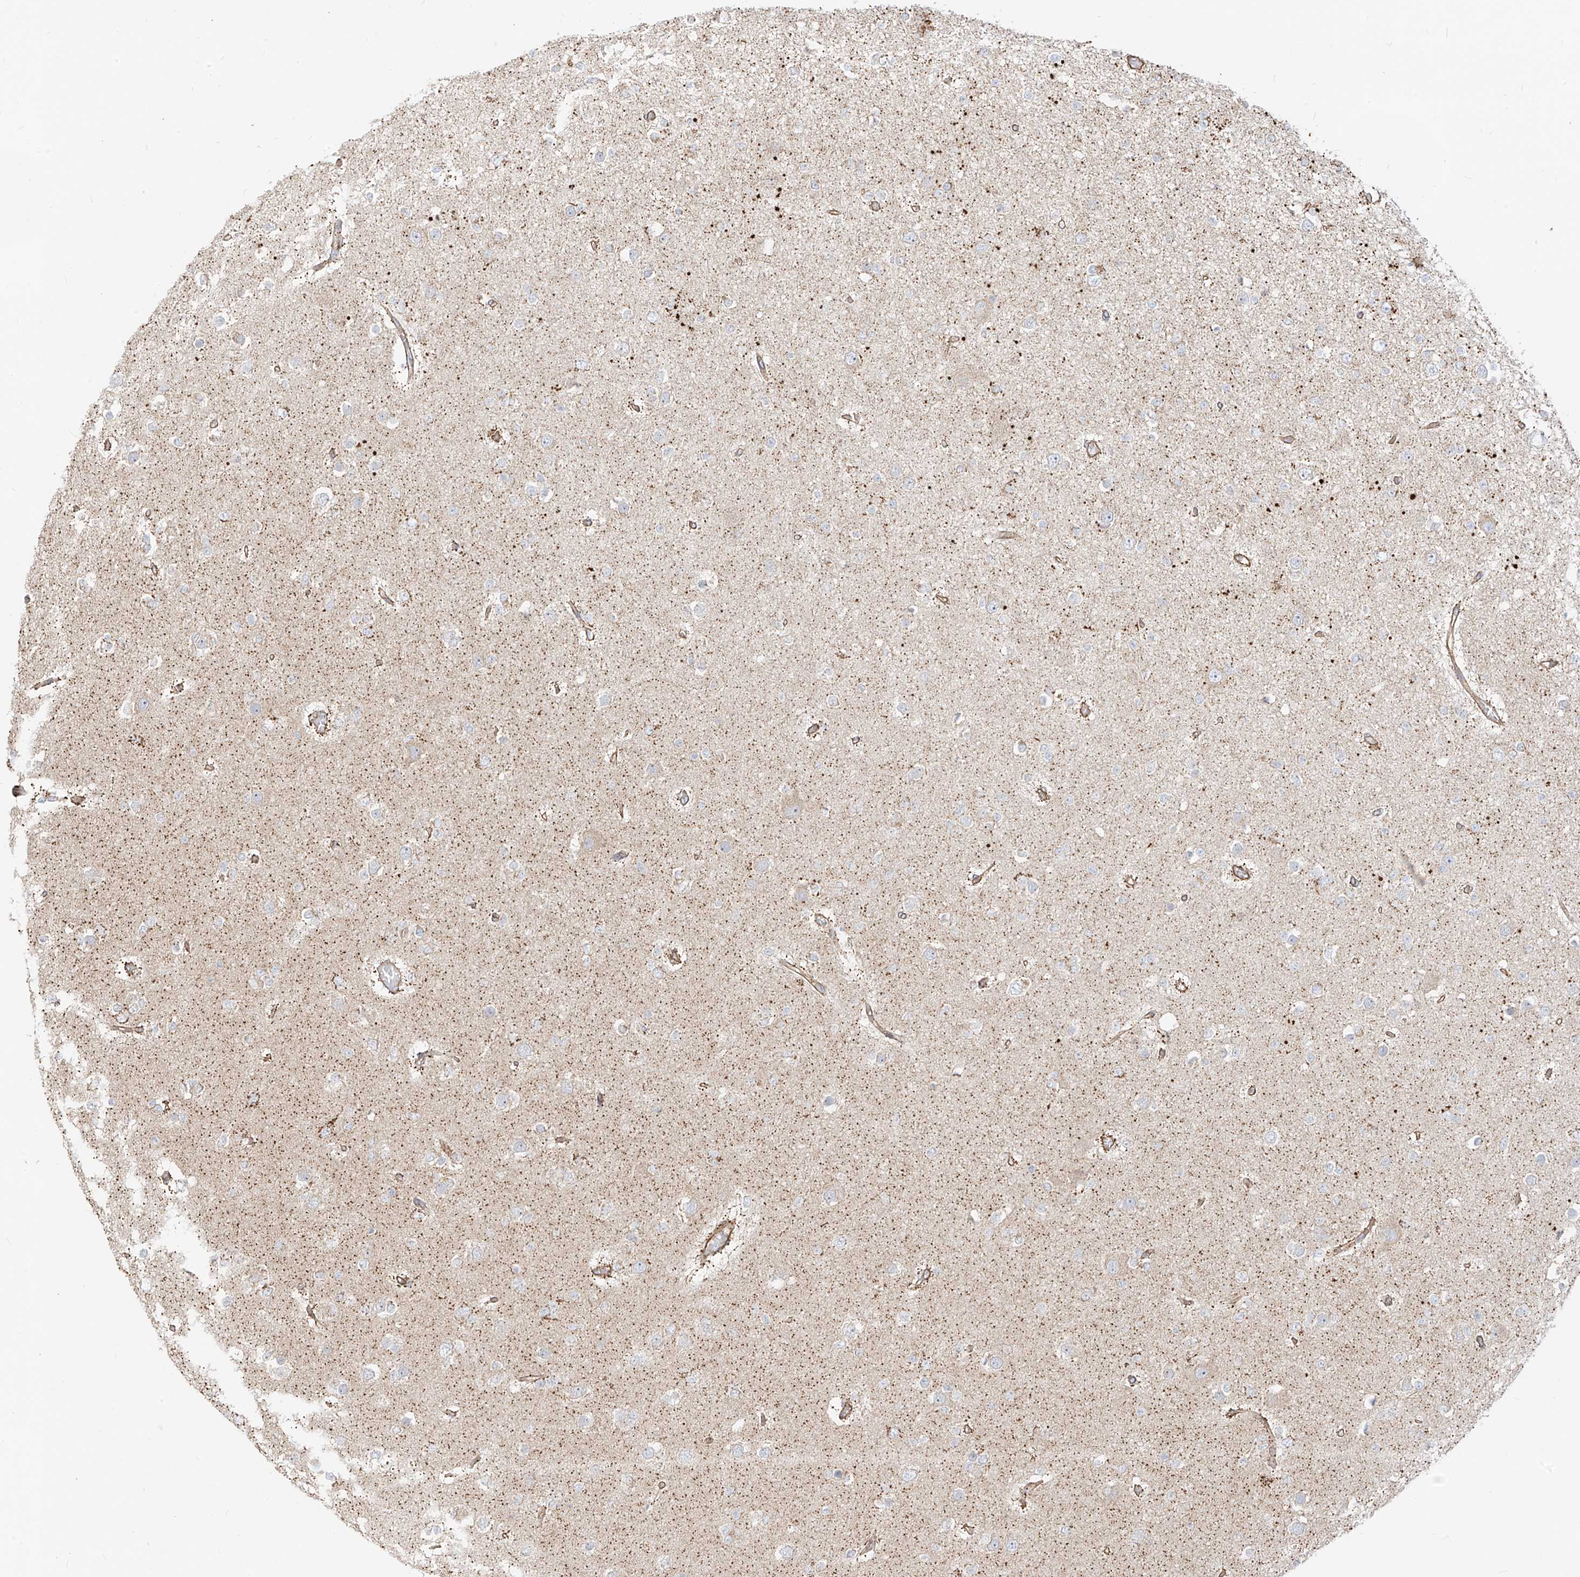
{"staining": {"intensity": "negative", "quantity": "none", "location": "none"}, "tissue": "glioma", "cell_type": "Tumor cells", "image_type": "cancer", "snomed": [{"axis": "morphology", "description": "Glioma, malignant, Low grade"}, {"axis": "topography", "description": "Brain"}], "caption": "Image shows no significant protein positivity in tumor cells of malignant glioma (low-grade). (Brightfield microscopy of DAB IHC at high magnification).", "gene": "PLCL1", "patient": {"sex": "female", "age": 22}}